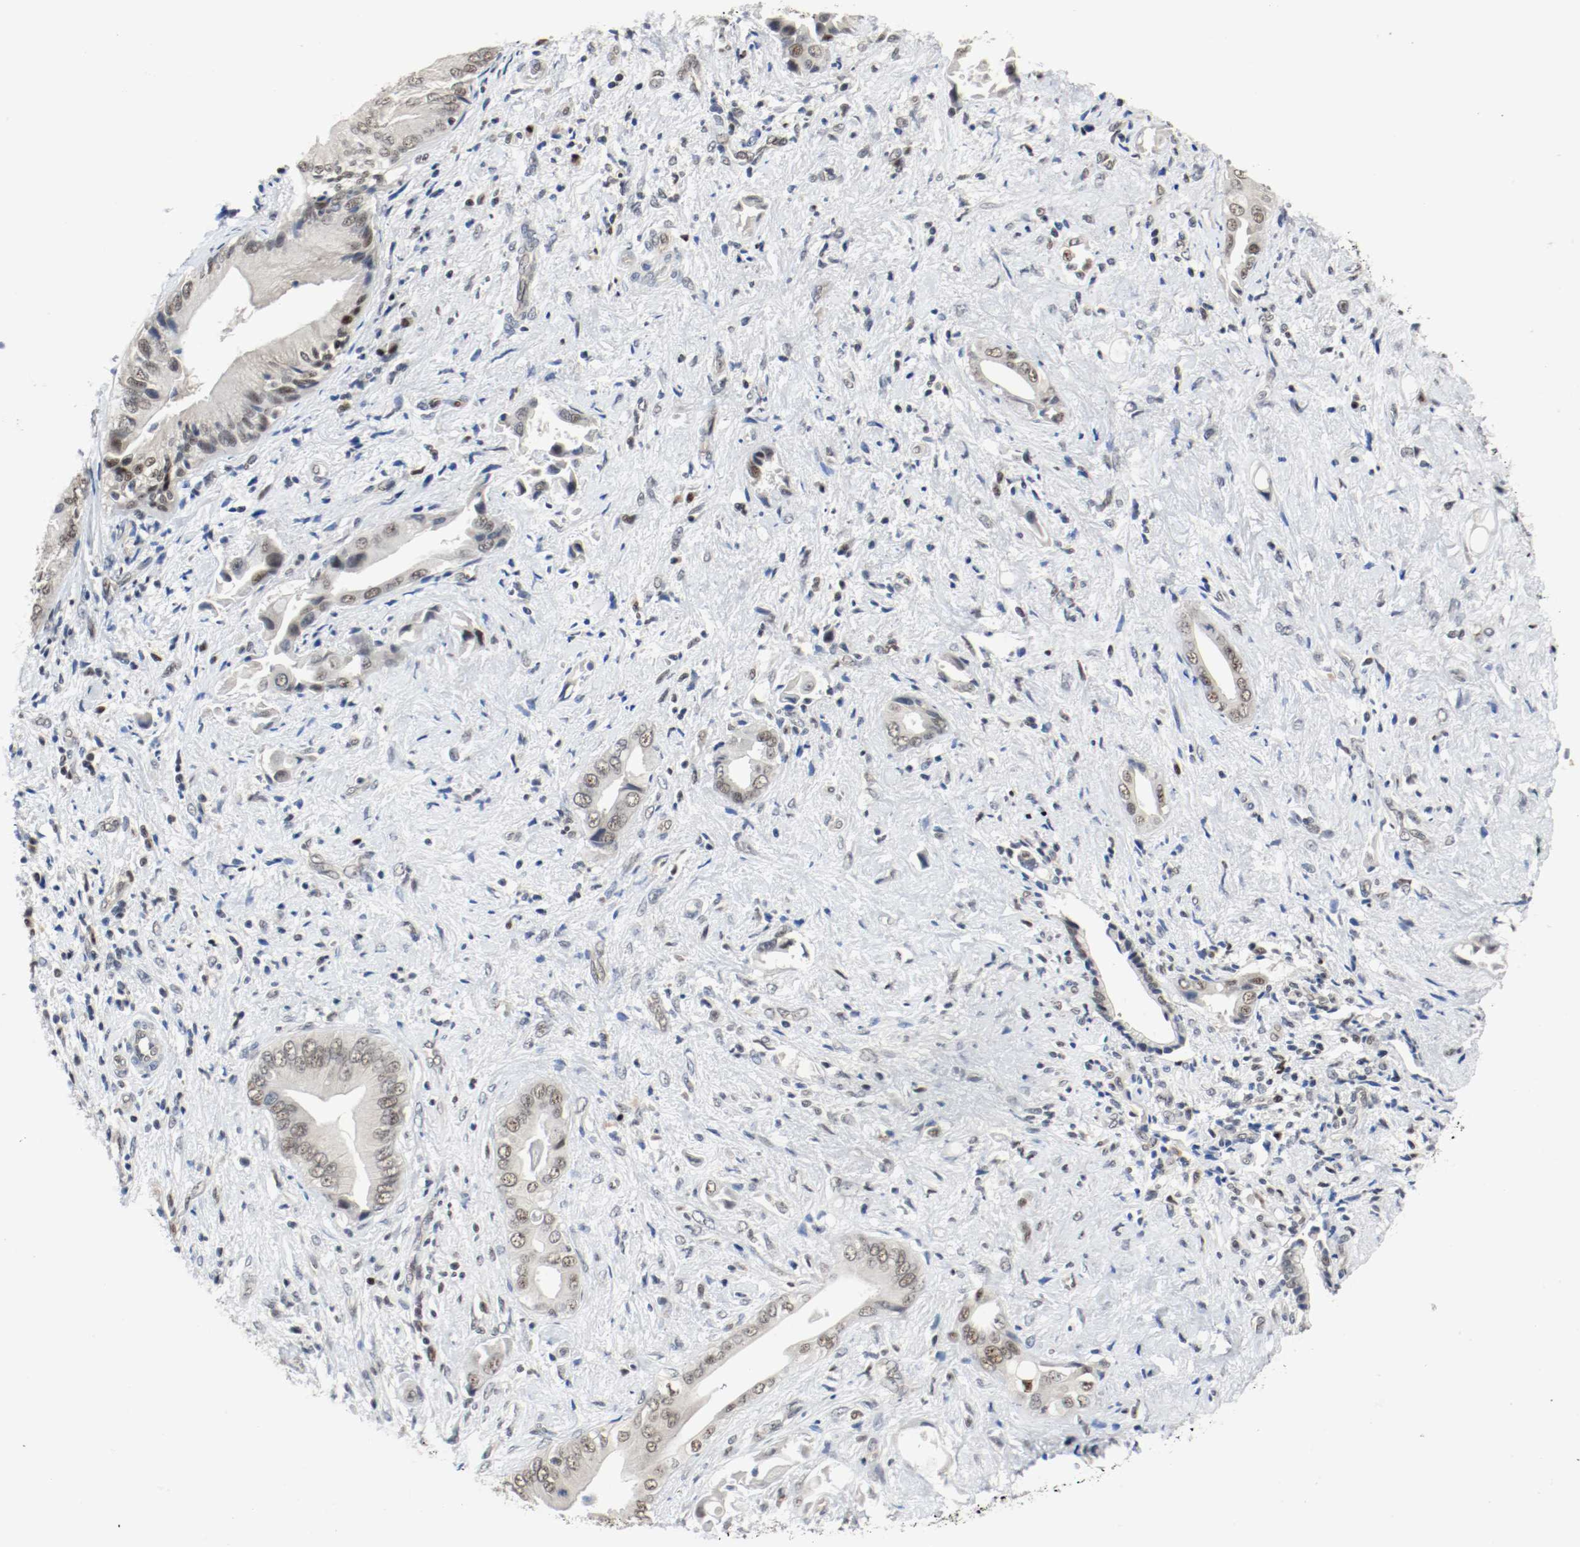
{"staining": {"intensity": "weak", "quantity": "<25%", "location": "nuclear"}, "tissue": "liver cancer", "cell_type": "Tumor cells", "image_type": "cancer", "snomed": [{"axis": "morphology", "description": "Cholangiocarcinoma"}, {"axis": "topography", "description": "Liver"}], "caption": "There is no significant expression in tumor cells of liver cancer (cholangiocarcinoma).", "gene": "ASH1L", "patient": {"sex": "male", "age": 58}}